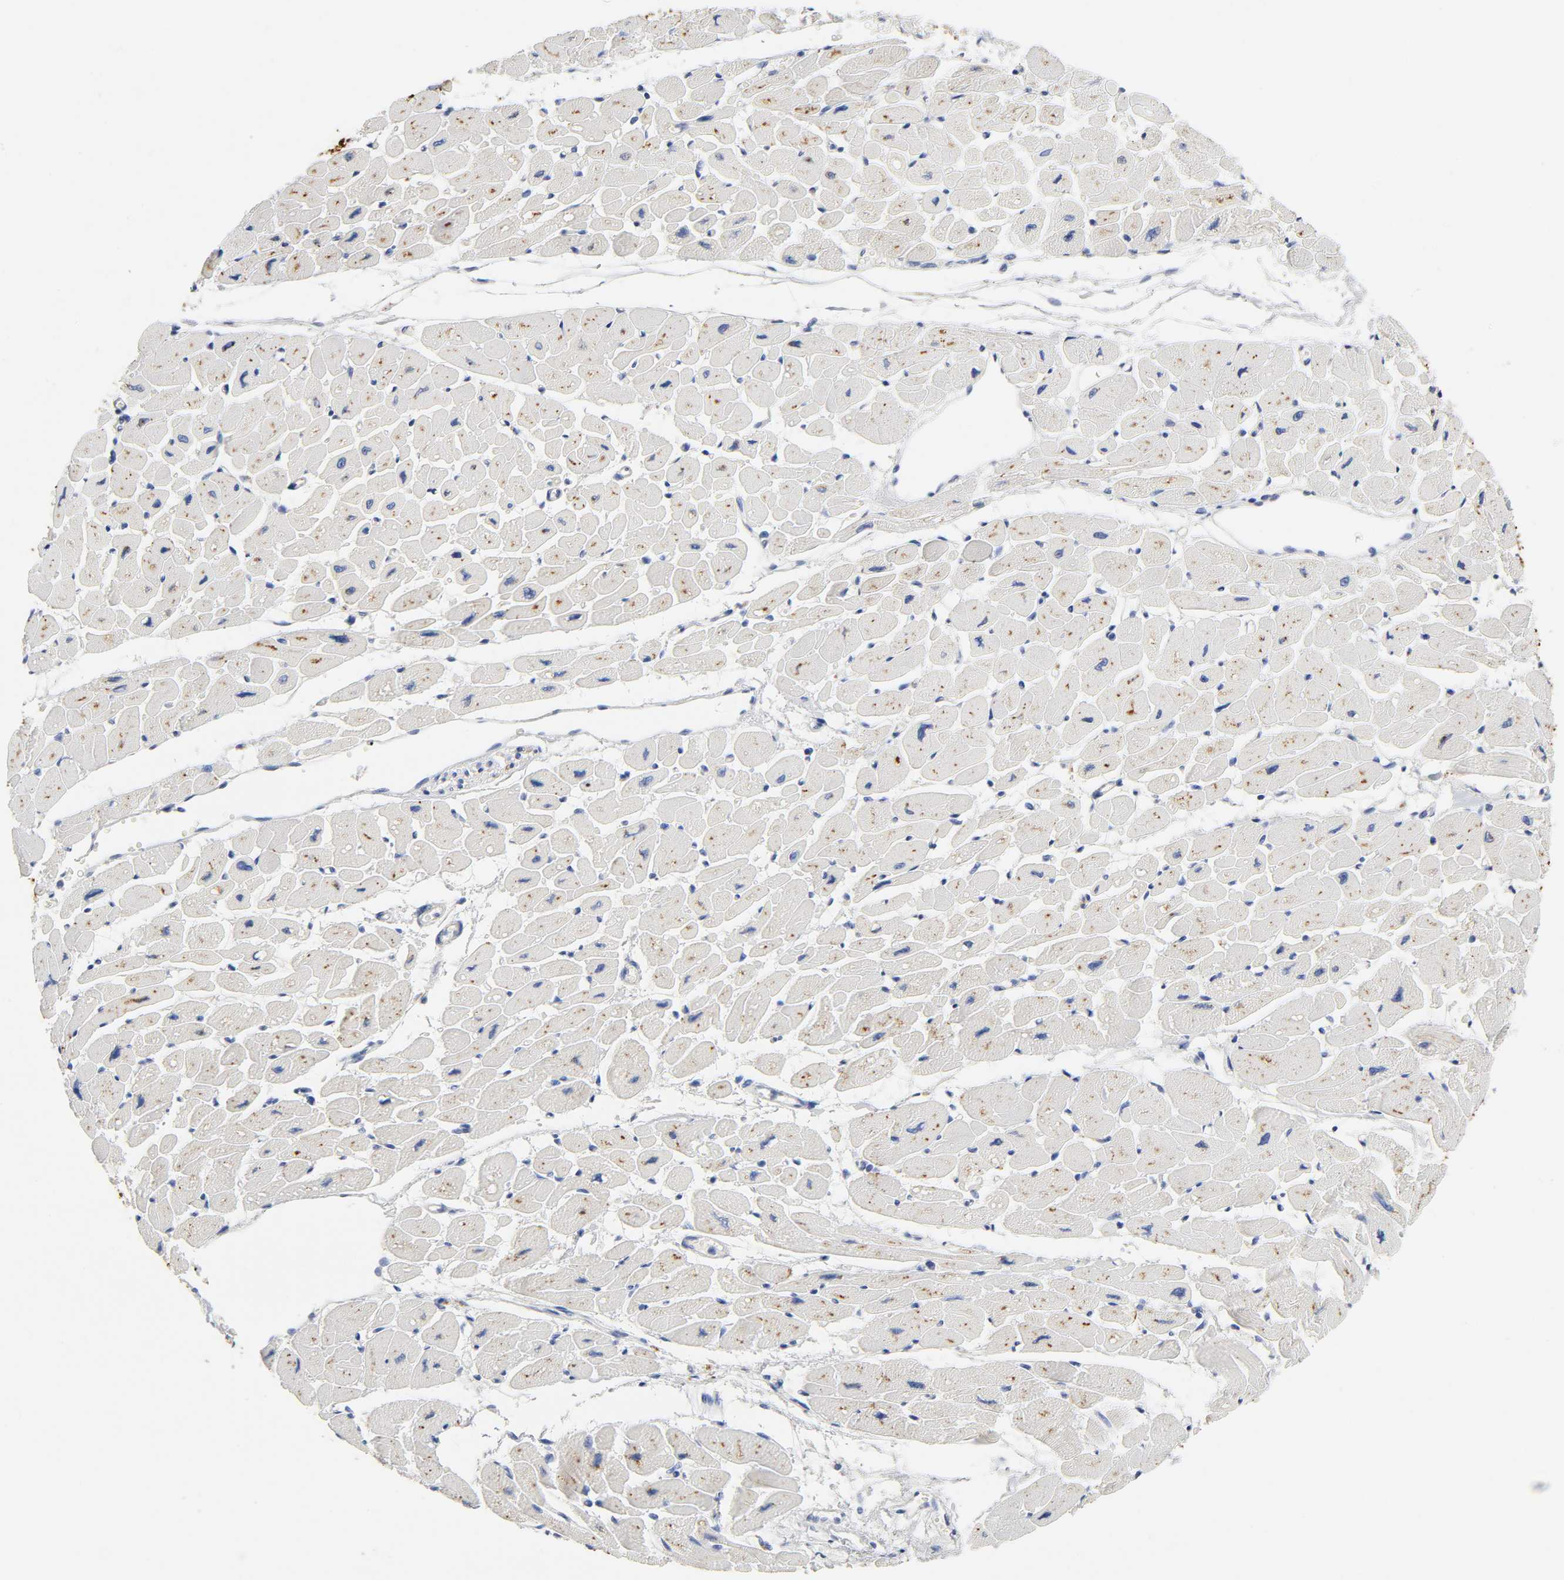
{"staining": {"intensity": "moderate", "quantity": "25%-75%", "location": "cytoplasmic/membranous"}, "tissue": "heart muscle", "cell_type": "Cardiomyocytes", "image_type": "normal", "snomed": [{"axis": "morphology", "description": "Normal tissue, NOS"}, {"axis": "topography", "description": "Heart"}], "caption": "The image displays a brown stain indicating the presence of a protein in the cytoplasmic/membranous of cardiomyocytes in heart muscle. Using DAB (brown) and hematoxylin (blue) stains, captured at high magnification using brightfield microscopy.", "gene": "PLP1", "patient": {"sex": "female", "age": 54}}